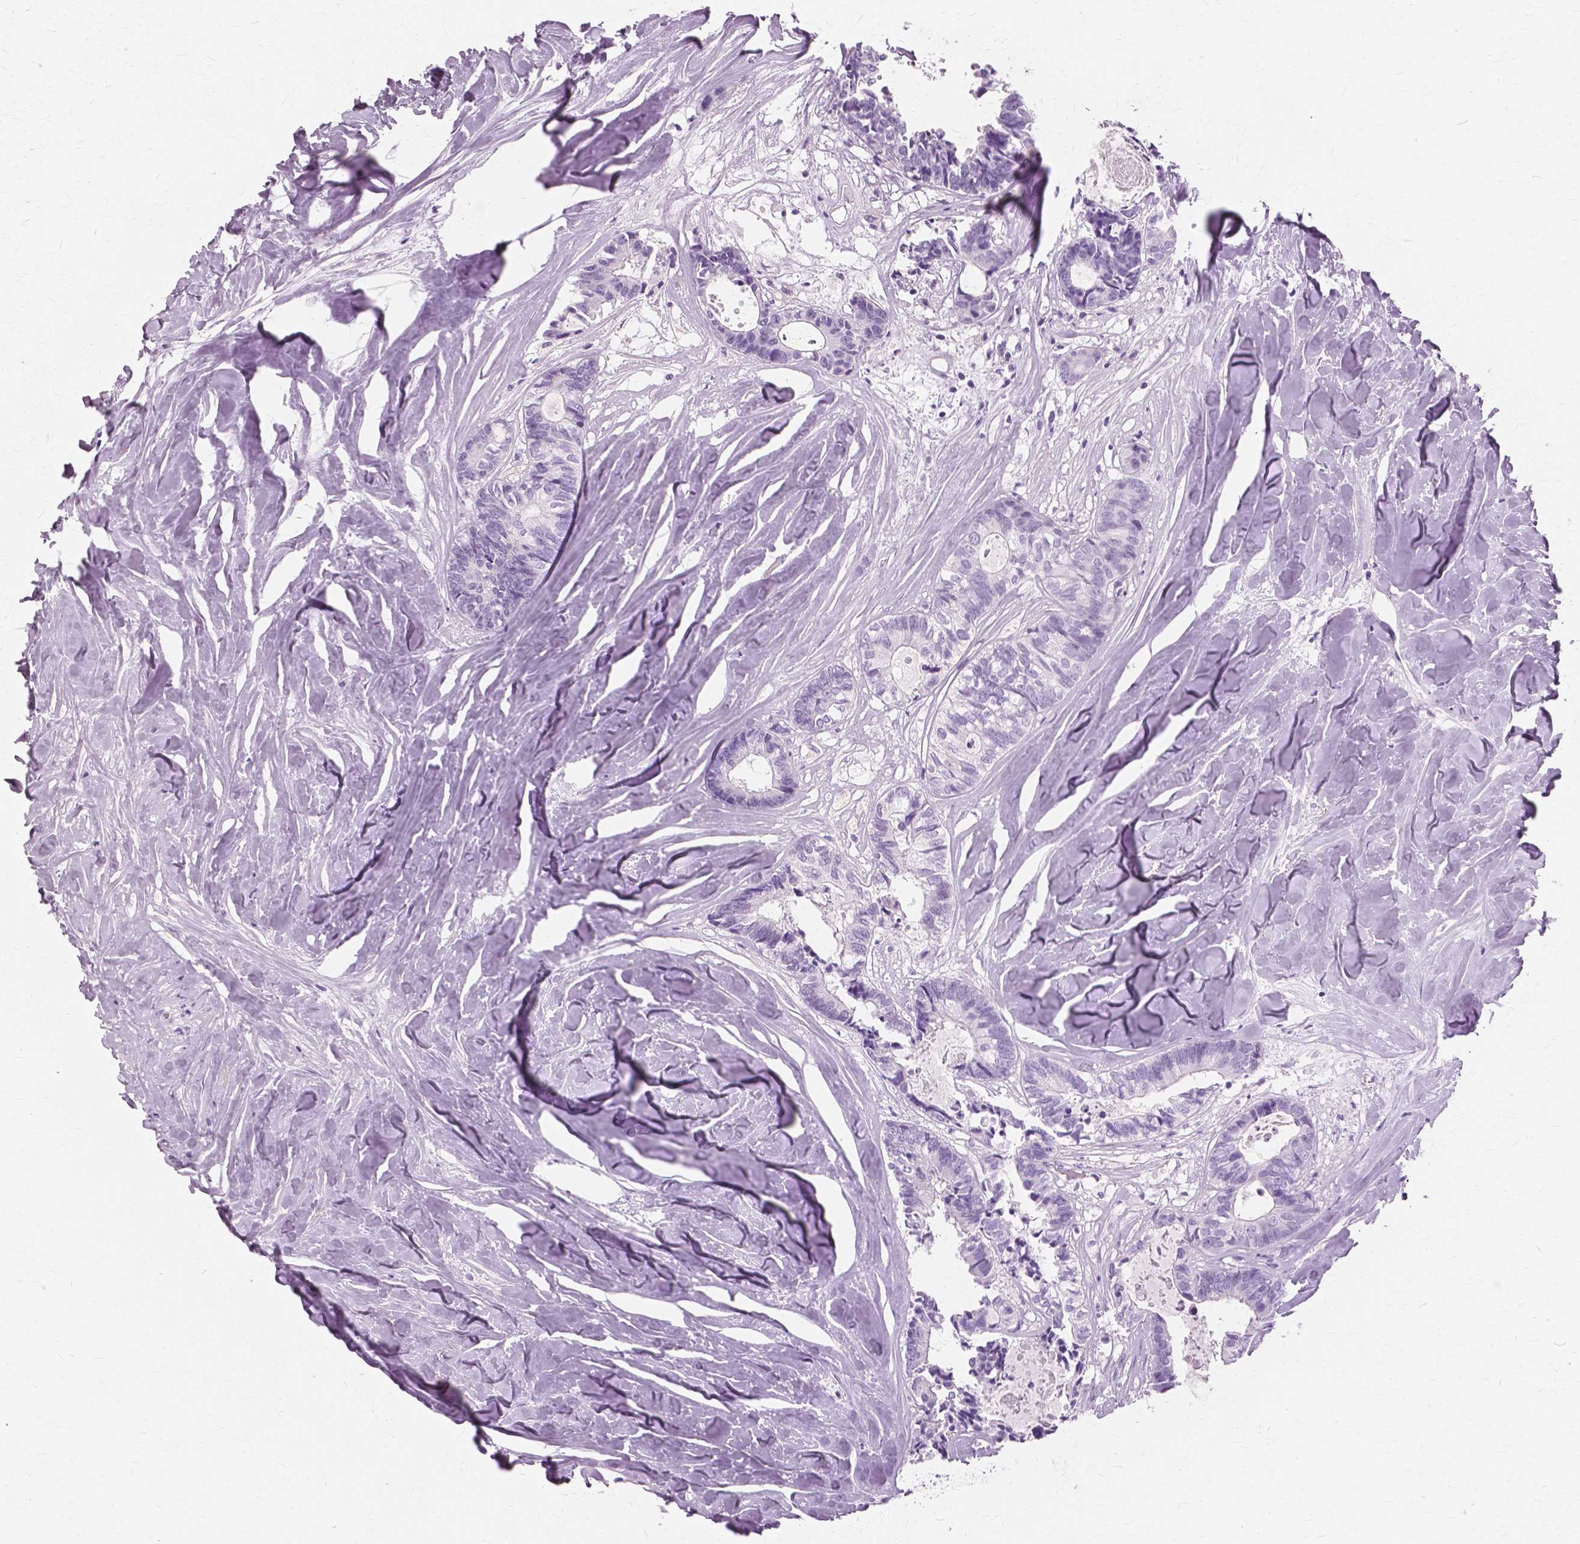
{"staining": {"intensity": "negative", "quantity": "none", "location": "none"}, "tissue": "colorectal cancer", "cell_type": "Tumor cells", "image_type": "cancer", "snomed": [{"axis": "morphology", "description": "Adenocarcinoma, NOS"}, {"axis": "topography", "description": "Colon"}, {"axis": "topography", "description": "Rectum"}], "caption": "A high-resolution photomicrograph shows IHC staining of colorectal cancer (adenocarcinoma), which displays no significant staining in tumor cells.", "gene": "SFTPD", "patient": {"sex": "male", "age": 57}}